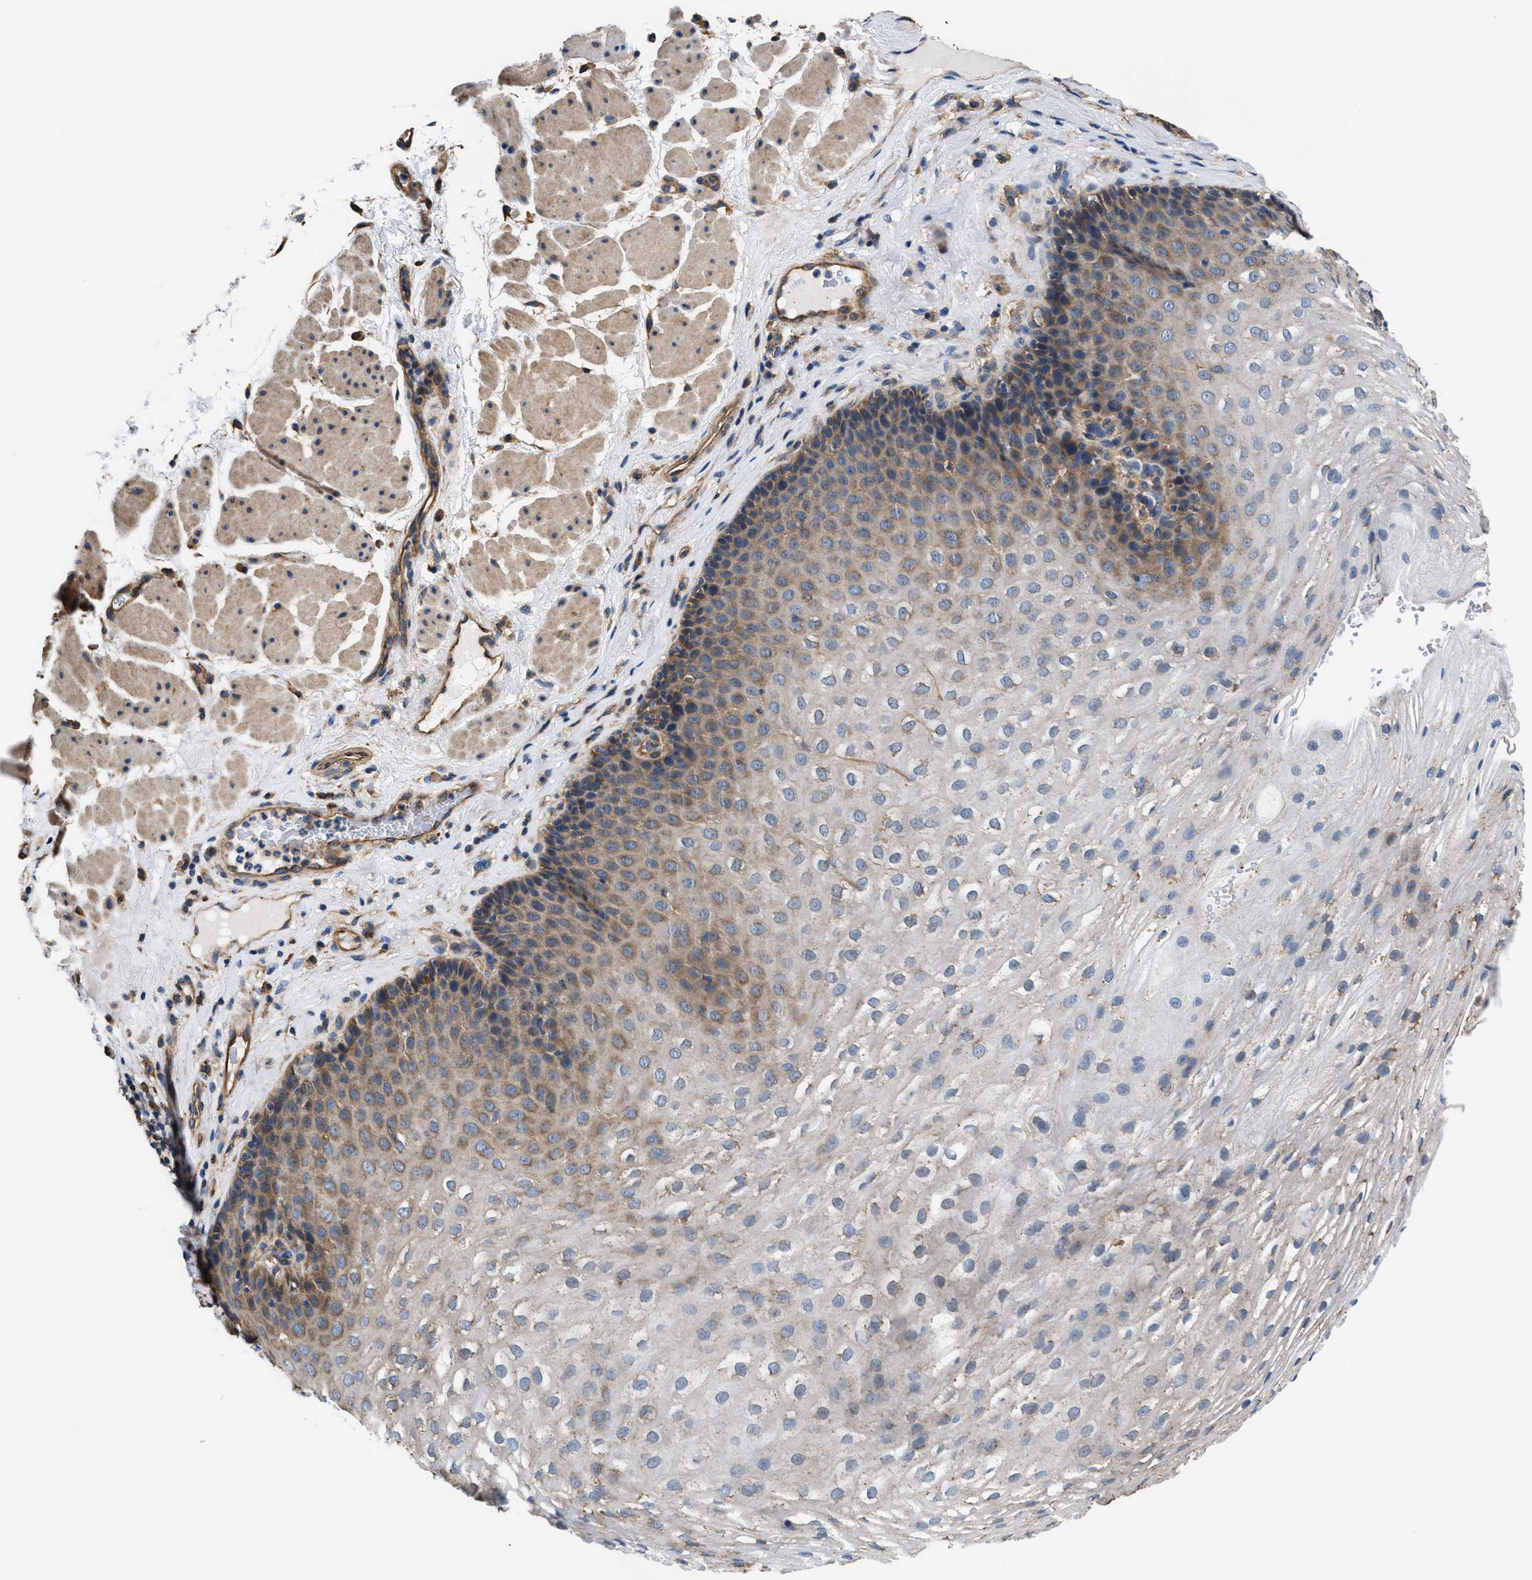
{"staining": {"intensity": "moderate", "quantity": "<25%", "location": "cytoplasmic/membranous"}, "tissue": "esophagus", "cell_type": "Squamous epithelial cells", "image_type": "normal", "snomed": [{"axis": "morphology", "description": "Normal tissue, NOS"}, {"axis": "topography", "description": "Esophagus"}], "caption": "This photomicrograph reveals immunohistochemistry (IHC) staining of benign human esophagus, with low moderate cytoplasmic/membranous staining in approximately <25% of squamous epithelial cells.", "gene": "PPP1R9B", "patient": {"sex": "female", "age": 66}}